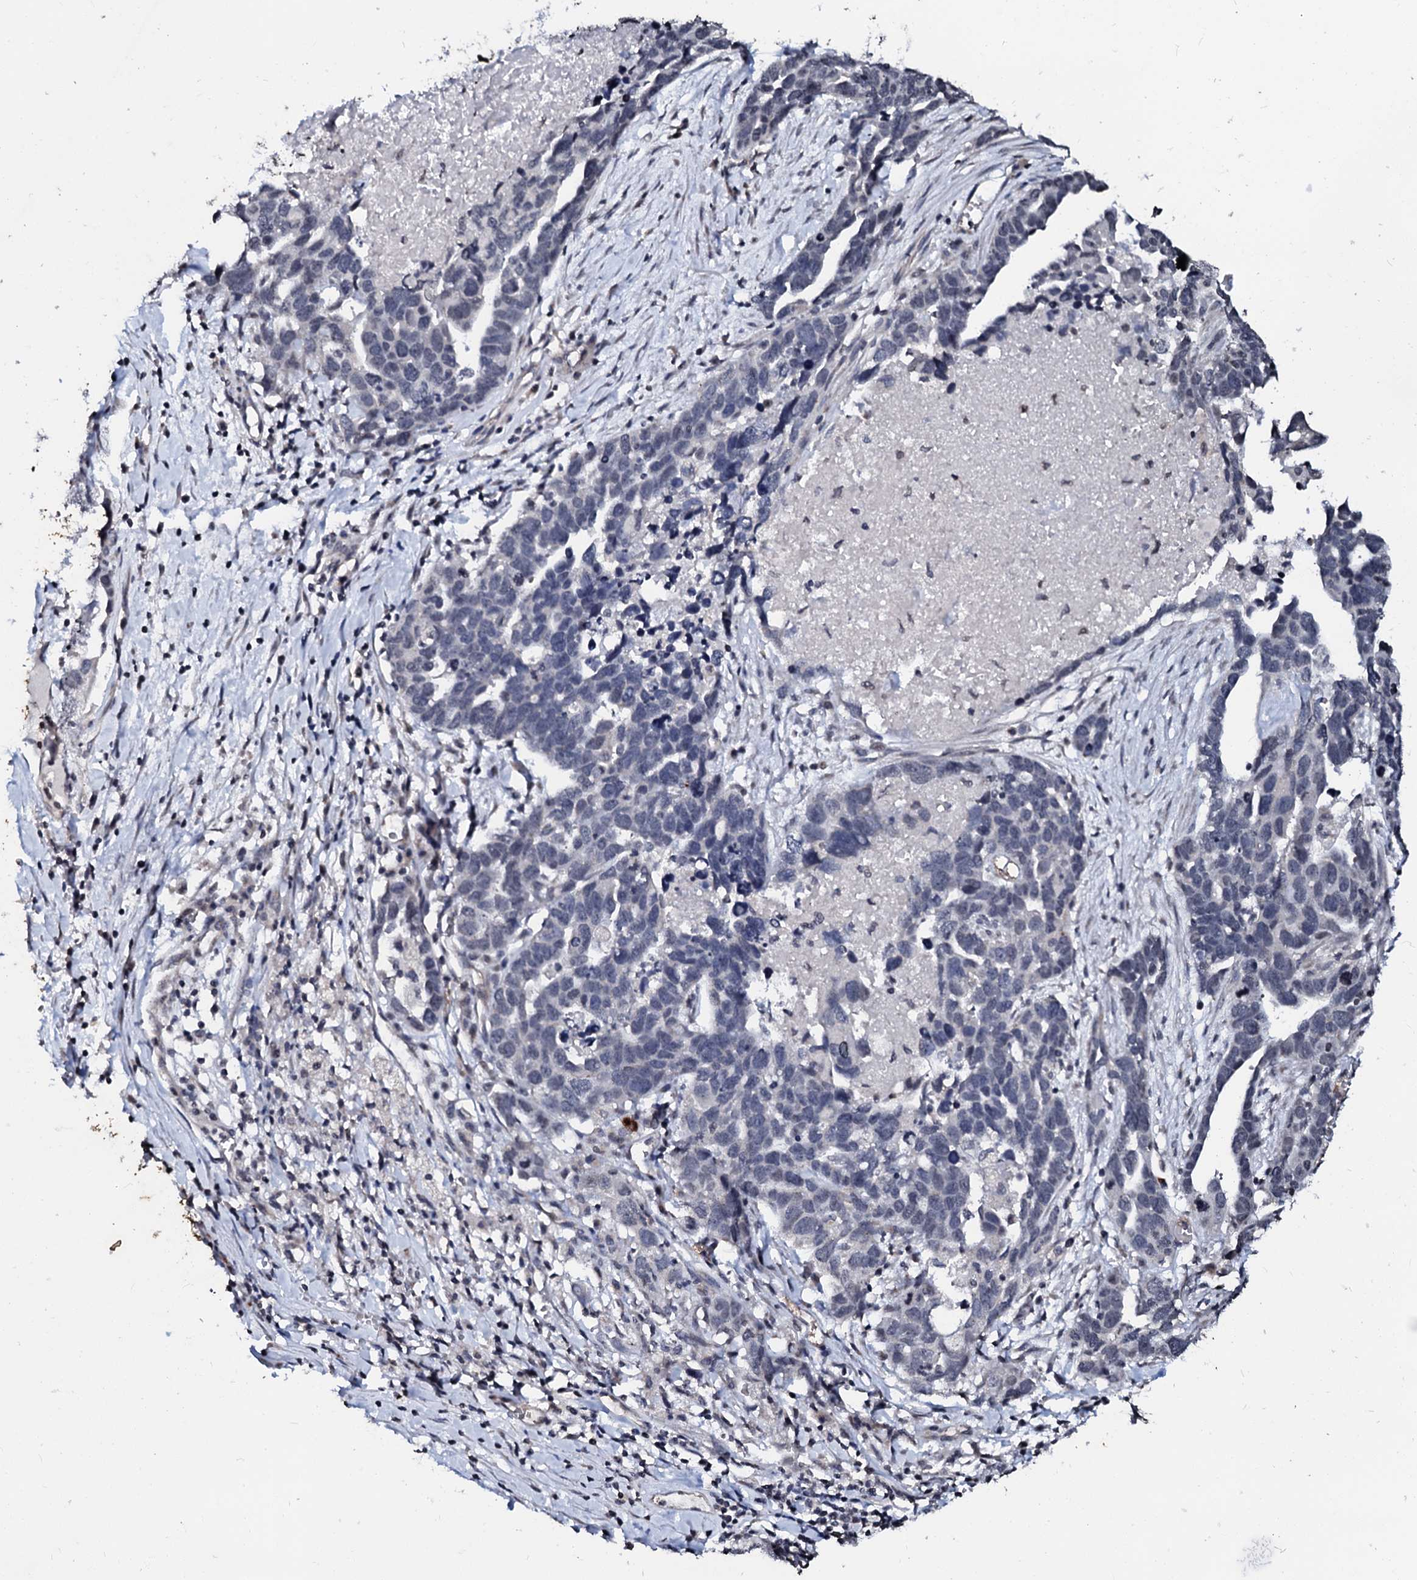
{"staining": {"intensity": "negative", "quantity": "none", "location": "none"}, "tissue": "ovarian cancer", "cell_type": "Tumor cells", "image_type": "cancer", "snomed": [{"axis": "morphology", "description": "Cystadenocarcinoma, serous, NOS"}, {"axis": "topography", "description": "Ovary"}], "caption": "Immunohistochemical staining of ovarian serous cystadenocarcinoma shows no significant expression in tumor cells.", "gene": "LSM11", "patient": {"sex": "female", "age": 54}}